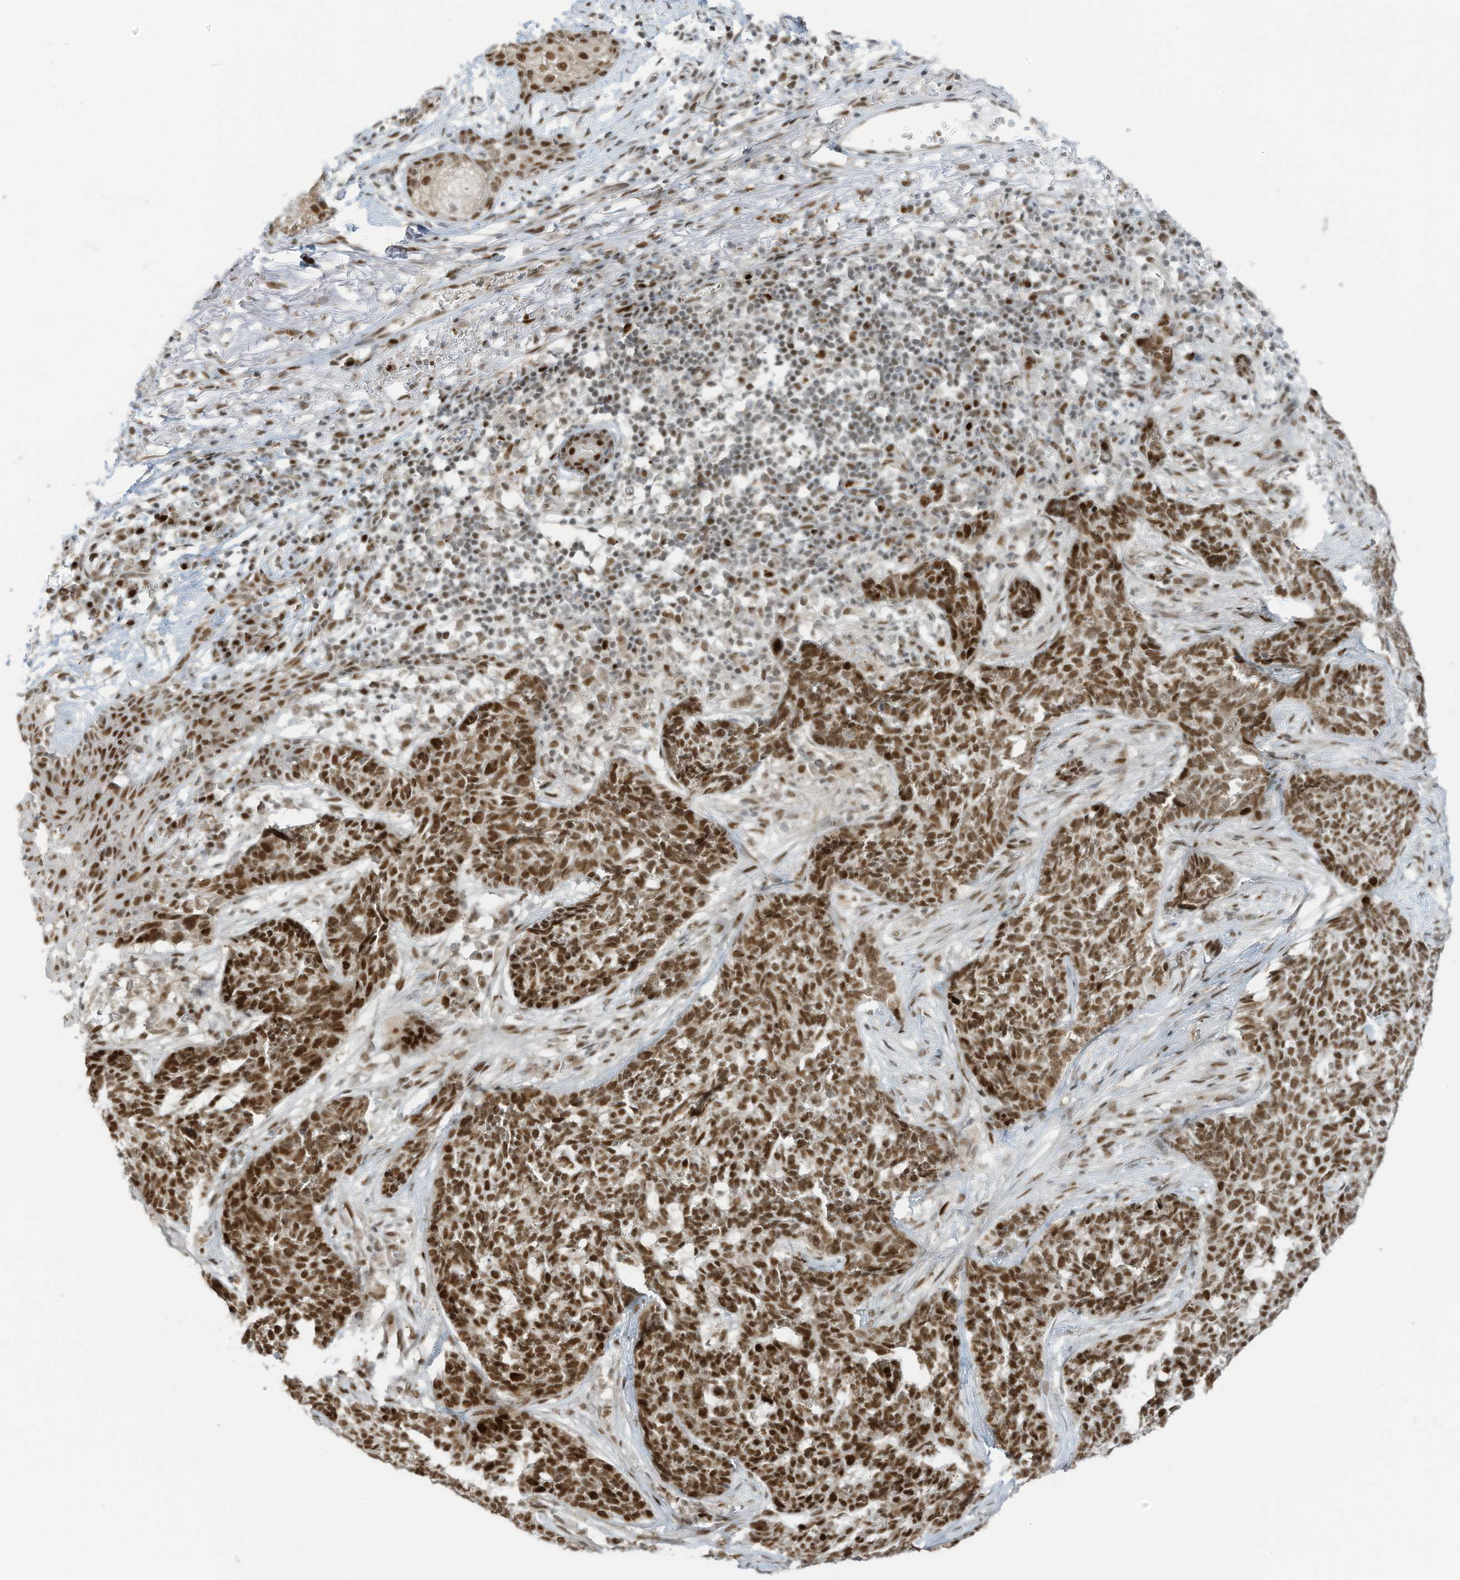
{"staining": {"intensity": "moderate", "quantity": ">75%", "location": "nuclear"}, "tissue": "skin cancer", "cell_type": "Tumor cells", "image_type": "cancer", "snomed": [{"axis": "morphology", "description": "Basal cell carcinoma"}, {"axis": "topography", "description": "Skin"}], "caption": "Basal cell carcinoma (skin) was stained to show a protein in brown. There is medium levels of moderate nuclear staining in about >75% of tumor cells. (IHC, brightfield microscopy, high magnification).", "gene": "ZCWPW2", "patient": {"sex": "male", "age": 85}}